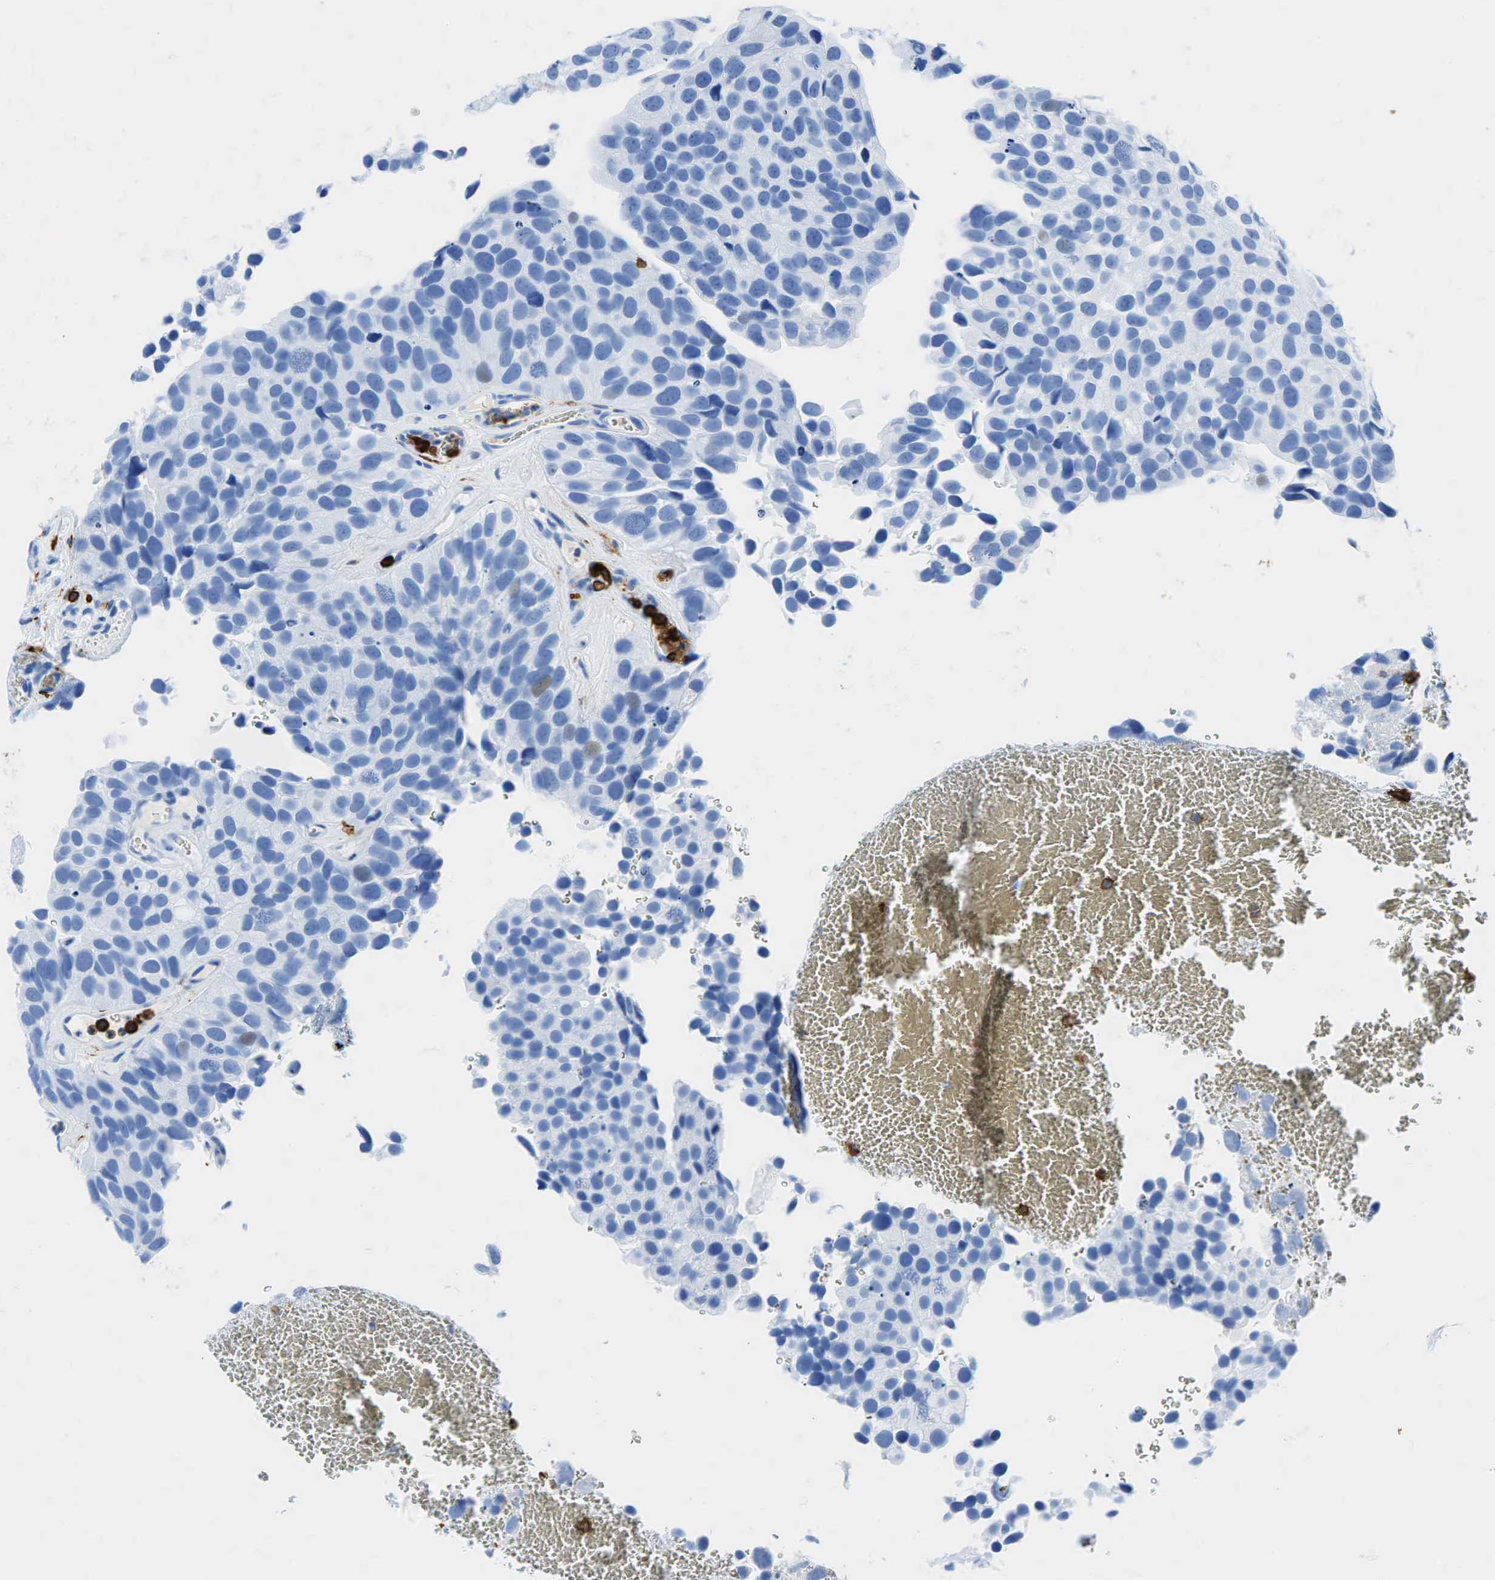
{"staining": {"intensity": "weak", "quantity": "<25%", "location": "nuclear"}, "tissue": "urothelial cancer", "cell_type": "Tumor cells", "image_type": "cancer", "snomed": [{"axis": "morphology", "description": "Urothelial carcinoma, High grade"}, {"axis": "topography", "description": "Urinary bladder"}], "caption": "Immunohistochemistry (IHC) of human urothelial cancer displays no positivity in tumor cells.", "gene": "PTPRC", "patient": {"sex": "male", "age": 72}}